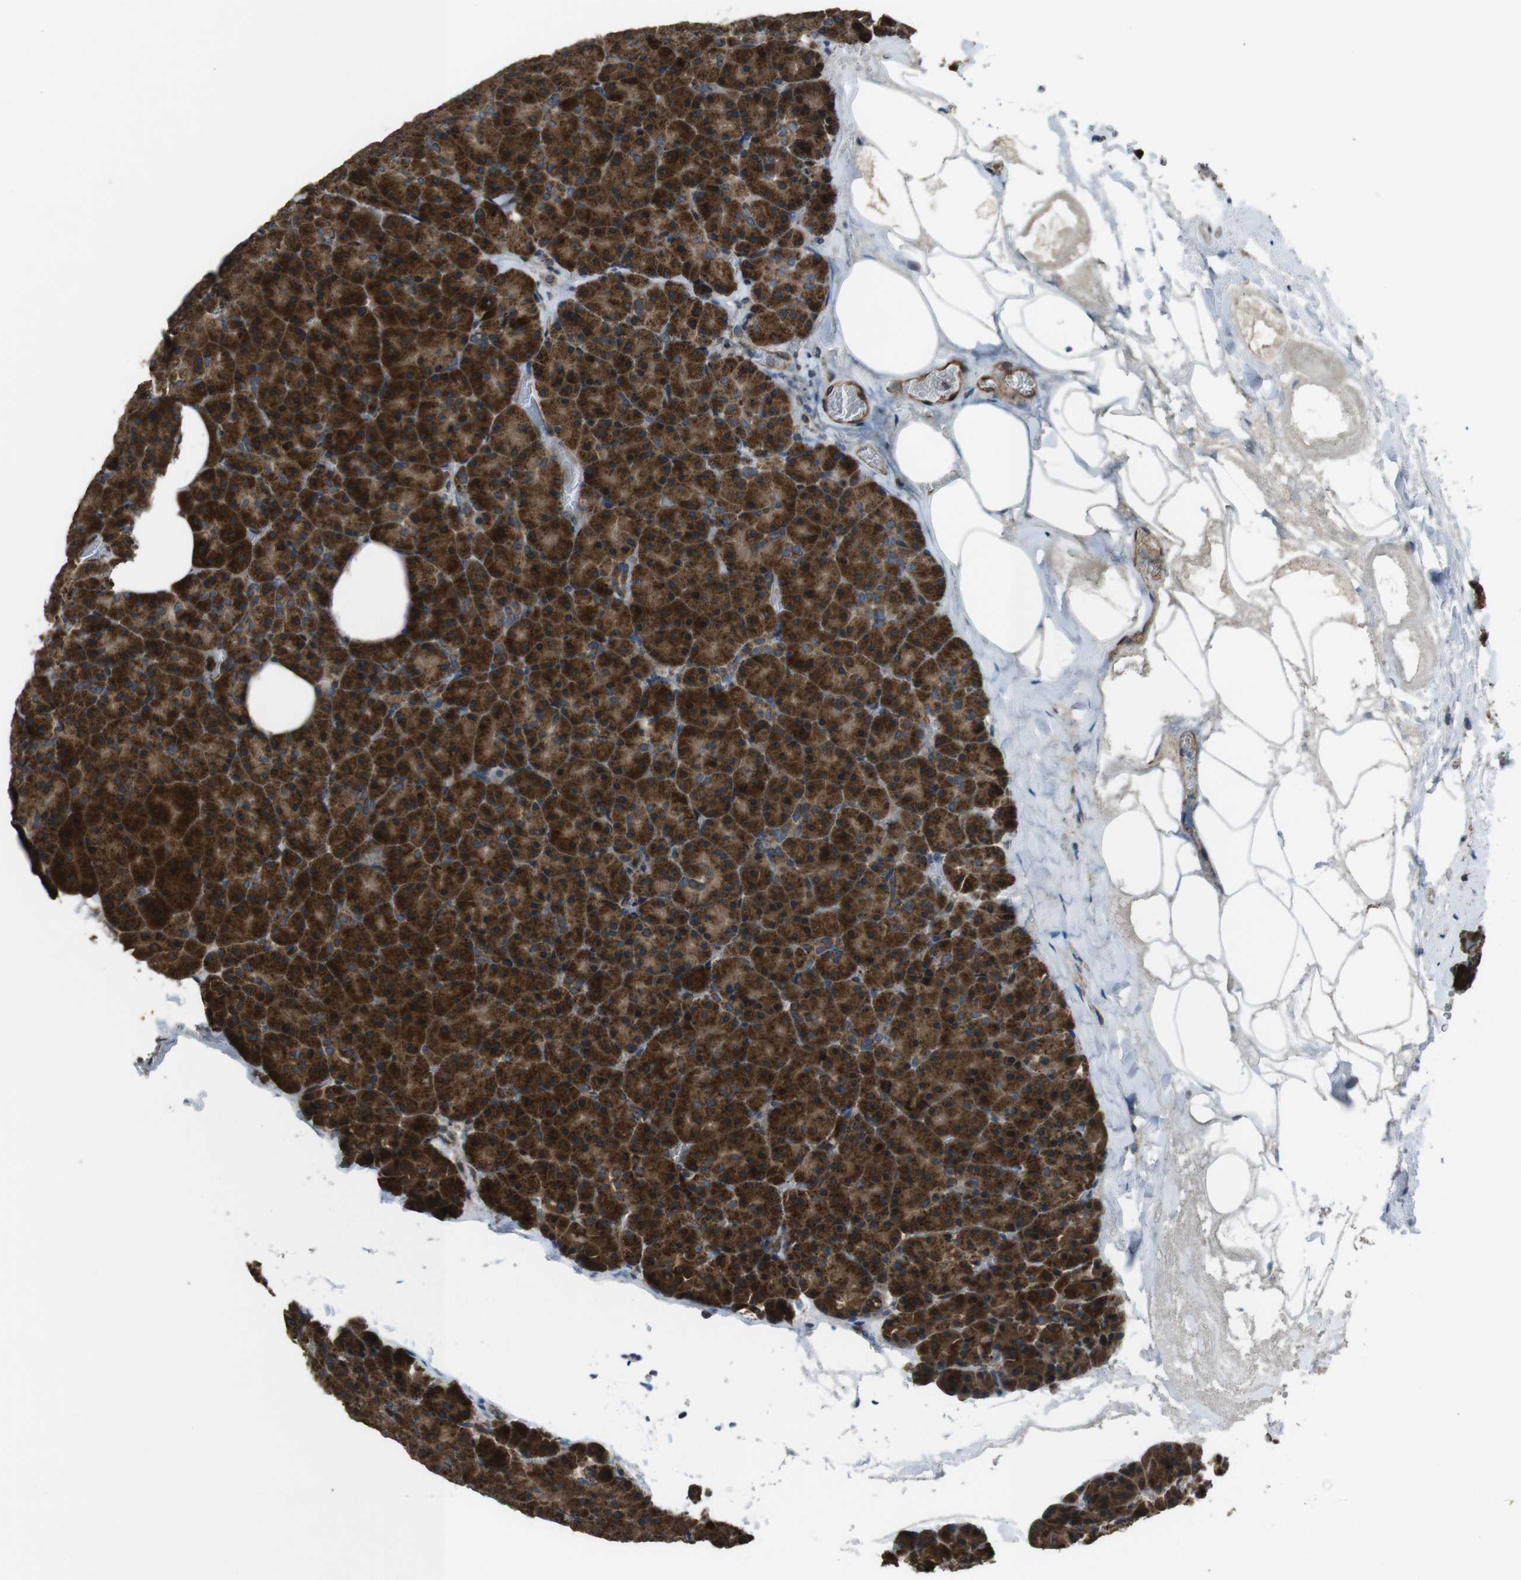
{"staining": {"intensity": "strong", "quantity": ">75%", "location": "cytoplasmic/membranous"}, "tissue": "pancreas", "cell_type": "Exocrine glandular cells", "image_type": "normal", "snomed": [{"axis": "morphology", "description": "Normal tissue, NOS"}, {"axis": "topography", "description": "Pancreas"}], "caption": "DAB (3,3'-diaminobenzidine) immunohistochemical staining of benign pancreas demonstrates strong cytoplasmic/membranous protein staining in about >75% of exocrine glandular cells.", "gene": "GIMAP8", "patient": {"sex": "female", "age": 35}}